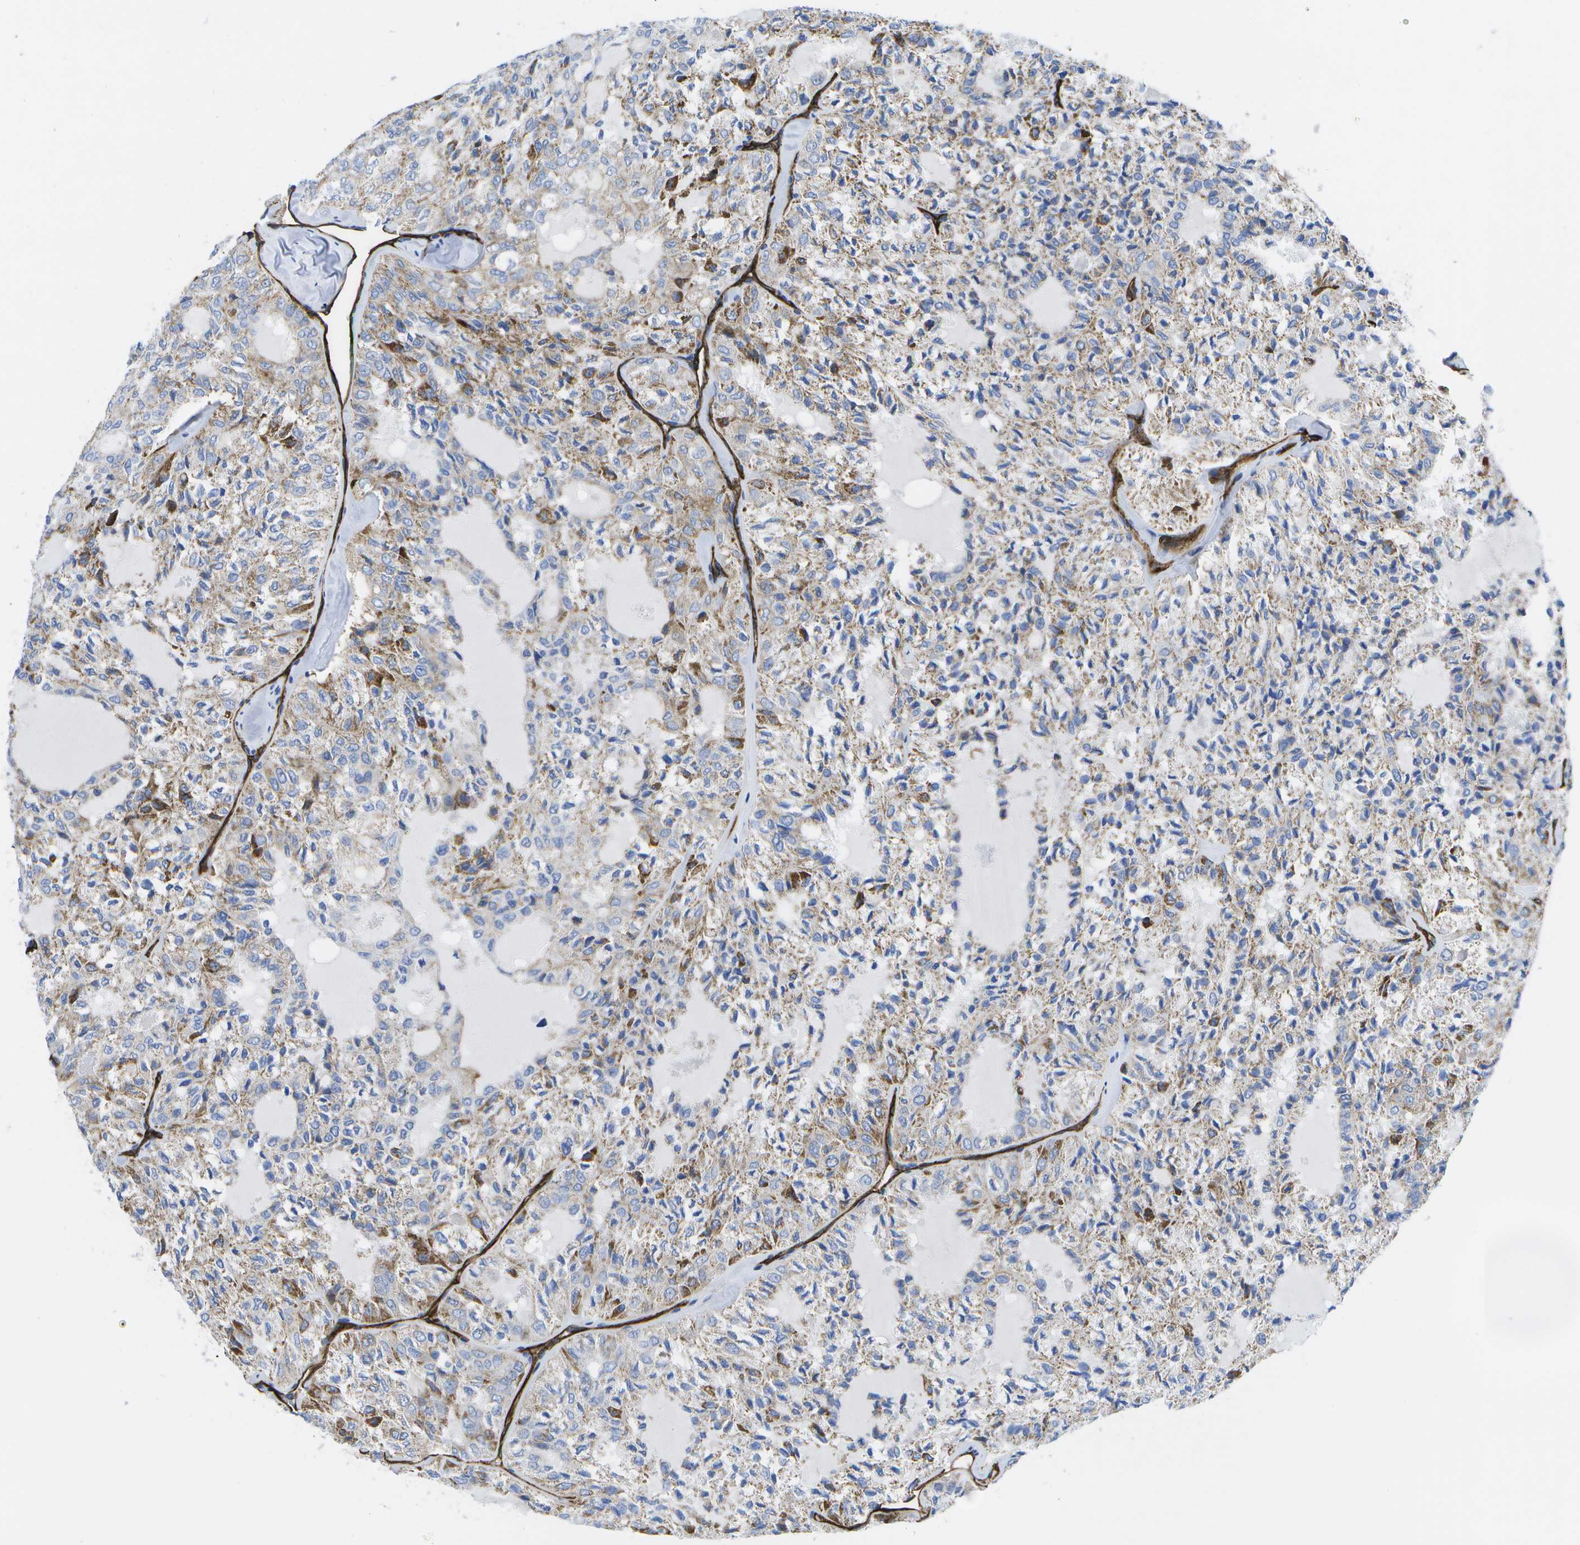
{"staining": {"intensity": "moderate", "quantity": "<25%", "location": "cytoplasmic/membranous"}, "tissue": "thyroid cancer", "cell_type": "Tumor cells", "image_type": "cancer", "snomed": [{"axis": "morphology", "description": "Follicular adenoma carcinoma, NOS"}, {"axis": "topography", "description": "Thyroid gland"}], "caption": "Tumor cells display low levels of moderate cytoplasmic/membranous staining in about <25% of cells in human thyroid cancer (follicular adenoma carcinoma).", "gene": "DYSF", "patient": {"sex": "male", "age": 75}}